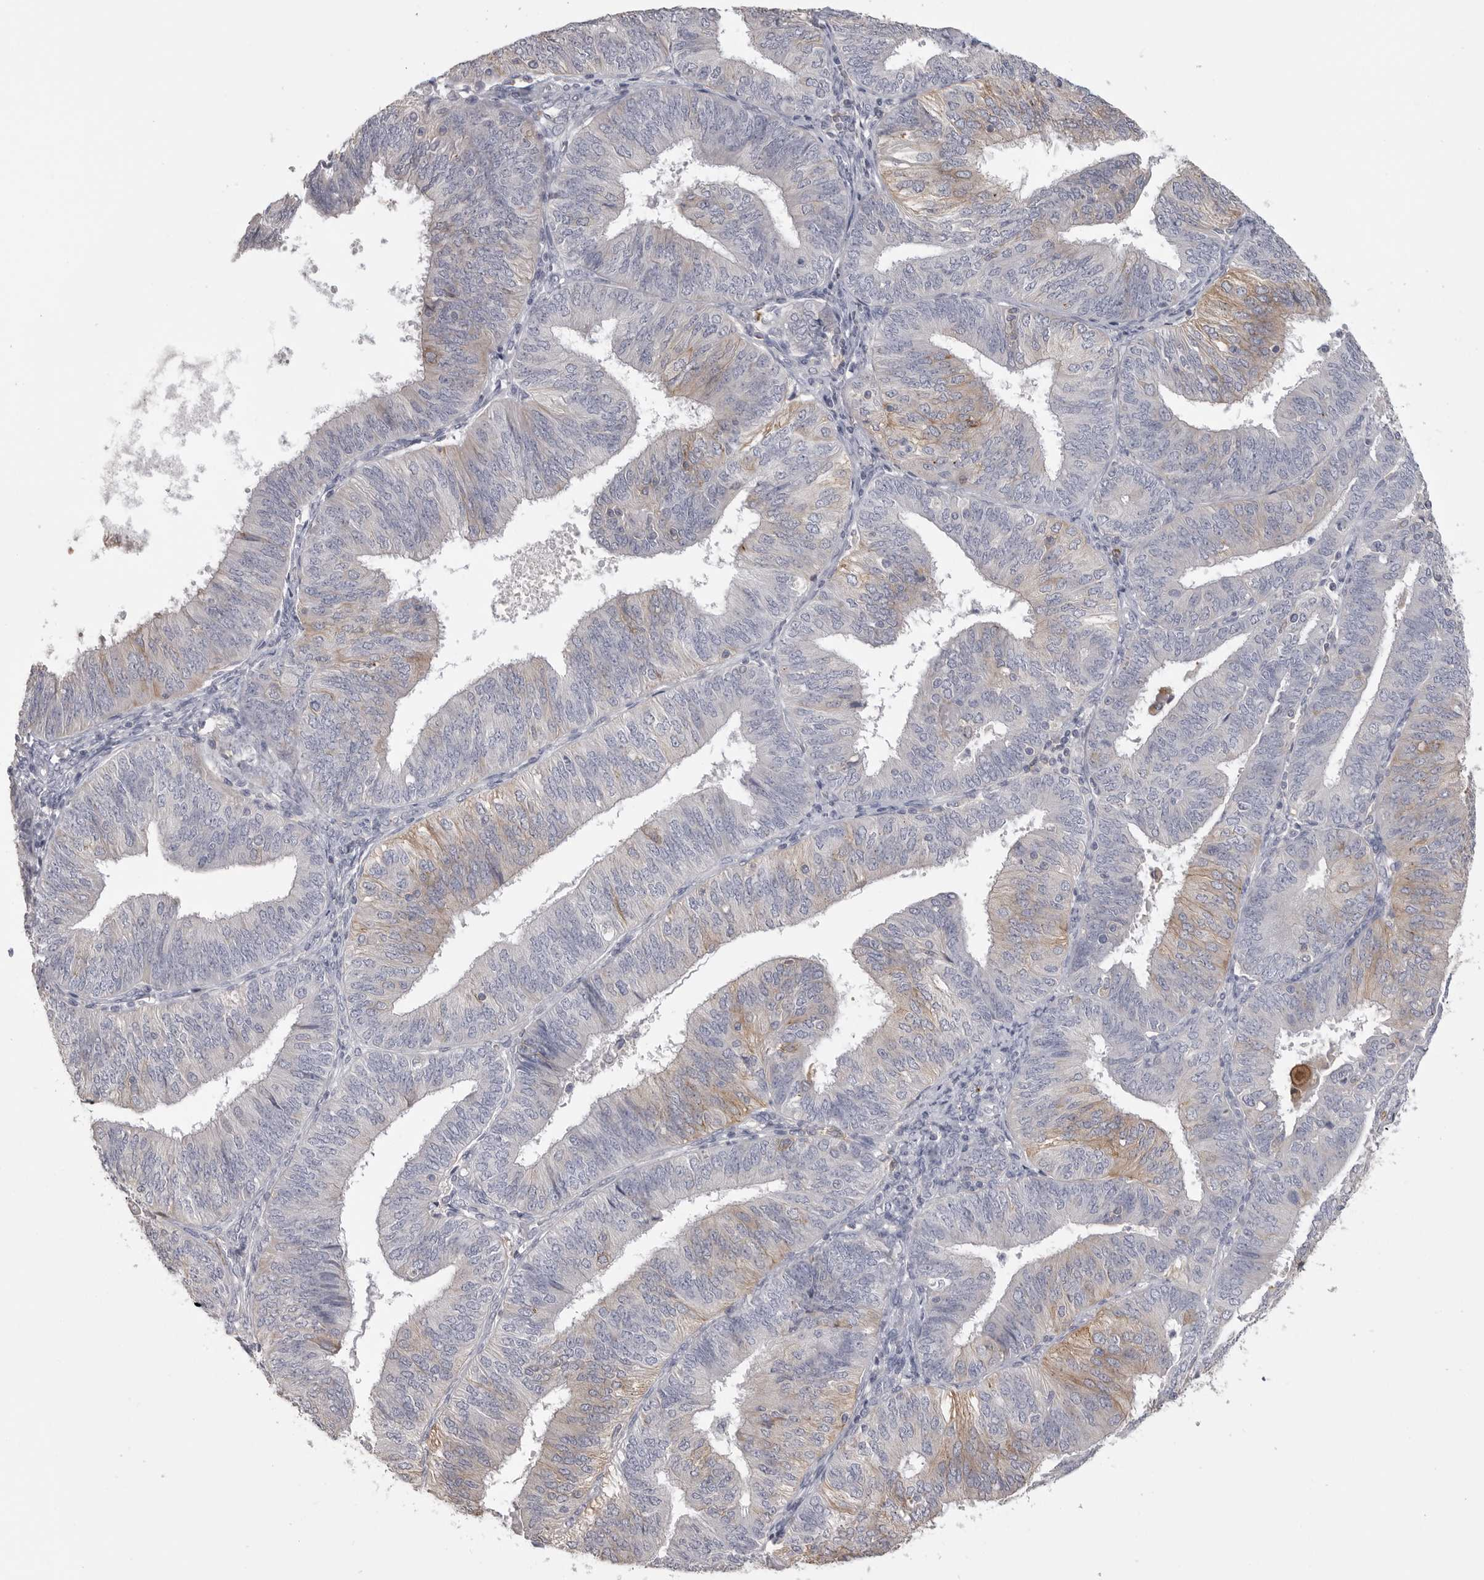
{"staining": {"intensity": "weak", "quantity": "<25%", "location": "cytoplasmic/membranous"}, "tissue": "endometrial cancer", "cell_type": "Tumor cells", "image_type": "cancer", "snomed": [{"axis": "morphology", "description": "Adenocarcinoma, NOS"}, {"axis": "topography", "description": "Endometrium"}], "caption": "Adenocarcinoma (endometrial) was stained to show a protein in brown. There is no significant positivity in tumor cells. (Brightfield microscopy of DAB (3,3'-diaminobenzidine) immunohistochemistry (IHC) at high magnification).", "gene": "CMTM6", "patient": {"sex": "female", "age": 58}}